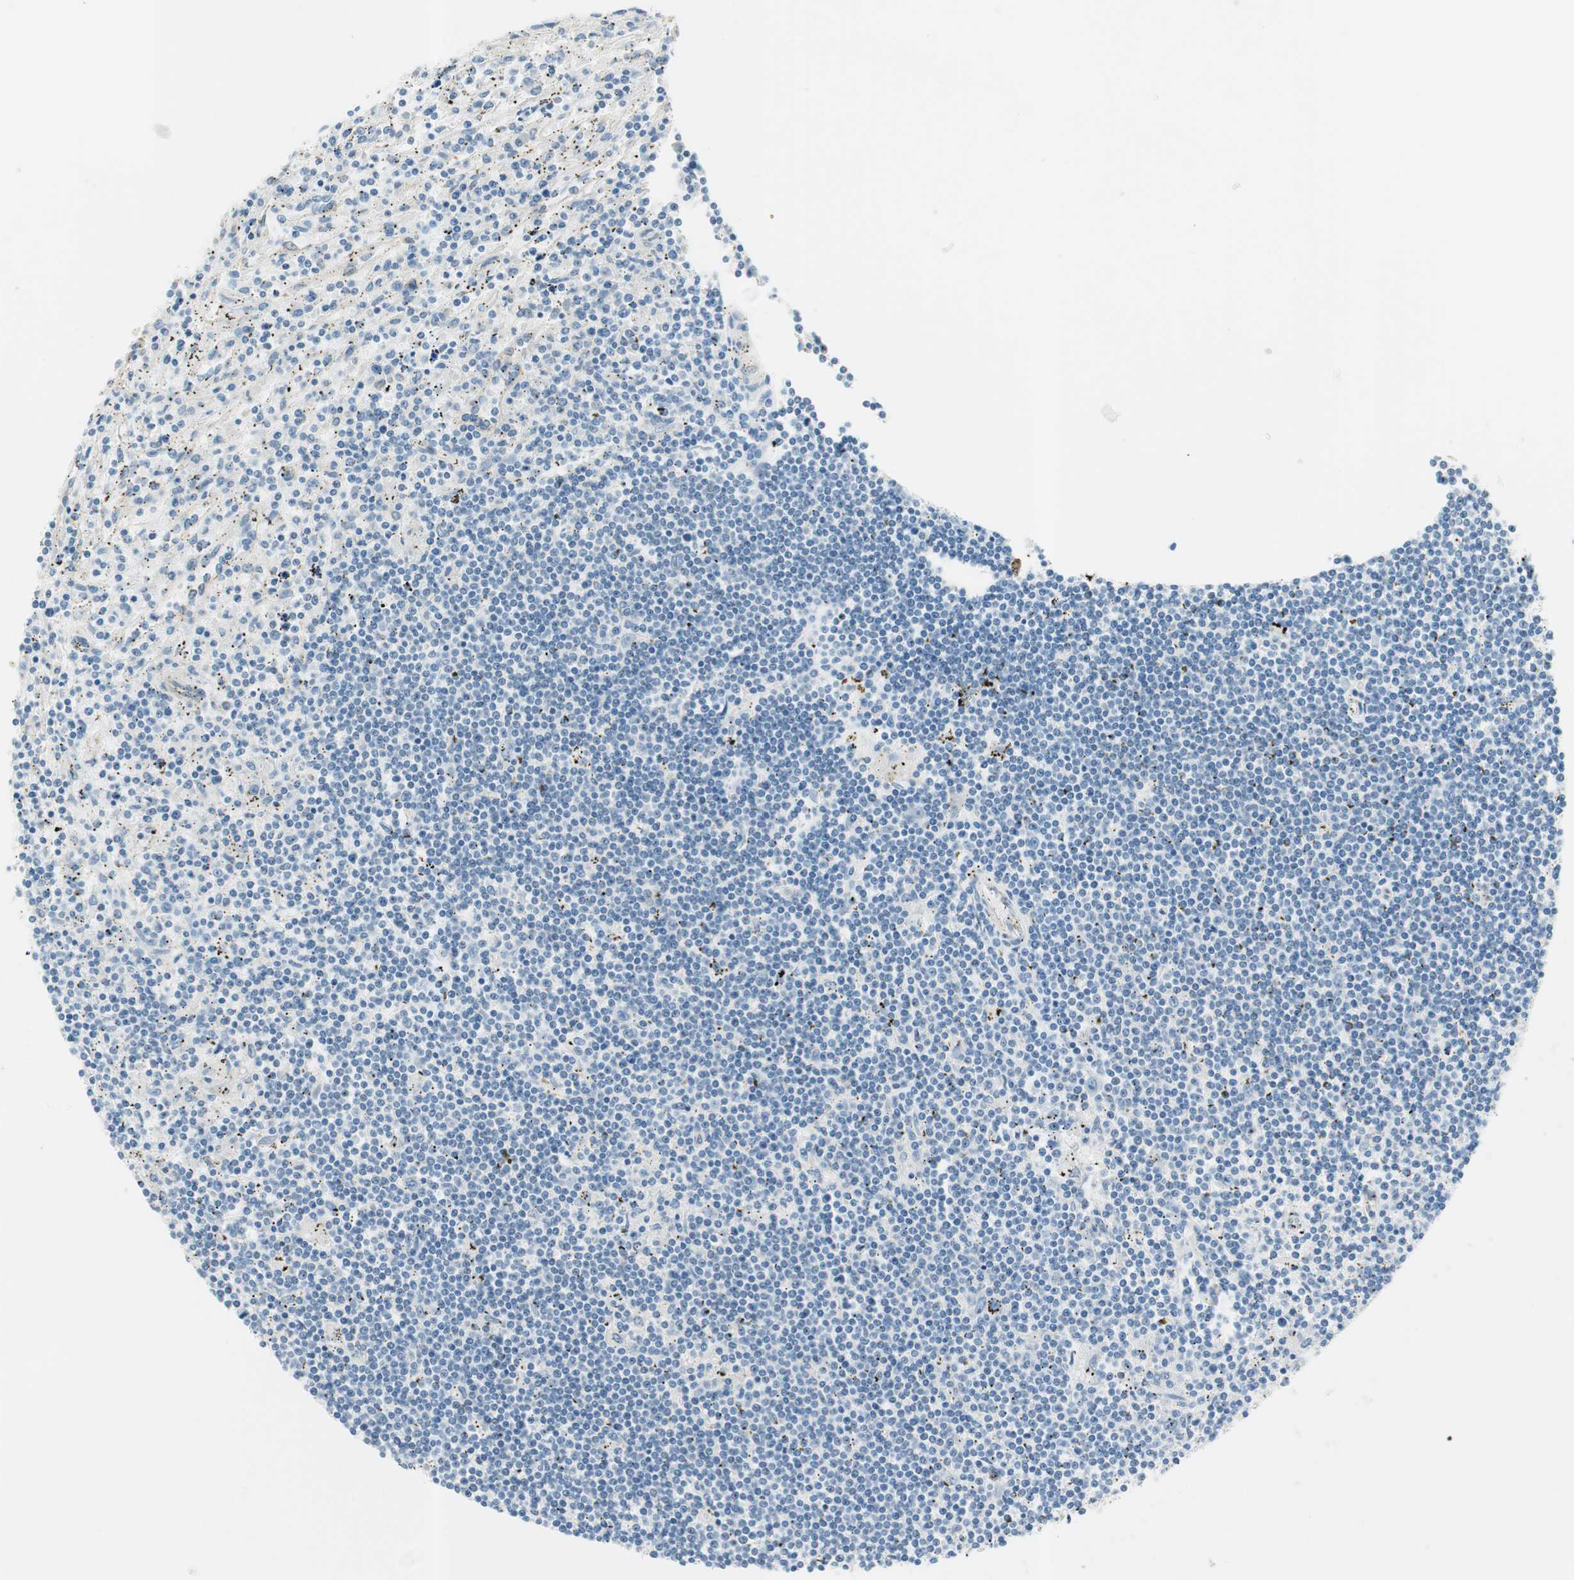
{"staining": {"intensity": "negative", "quantity": "none", "location": "none"}, "tissue": "lymphoma", "cell_type": "Tumor cells", "image_type": "cancer", "snomed": [{"axis": "morphology", "description": "Malignant lymphoma, non-Hodgkin's type, Low grade"}, {"axis": "topography", "description": "Spleen"}], "caption": "Immunohistochemistry image of malignant lymphoma, non-Hodgkin's type (low-grade) stained for a protein (brown), which demonstrates no positivity in tumor cells.", "gene": "CDK3", "patient": {"sex": "male", "age": 76}}